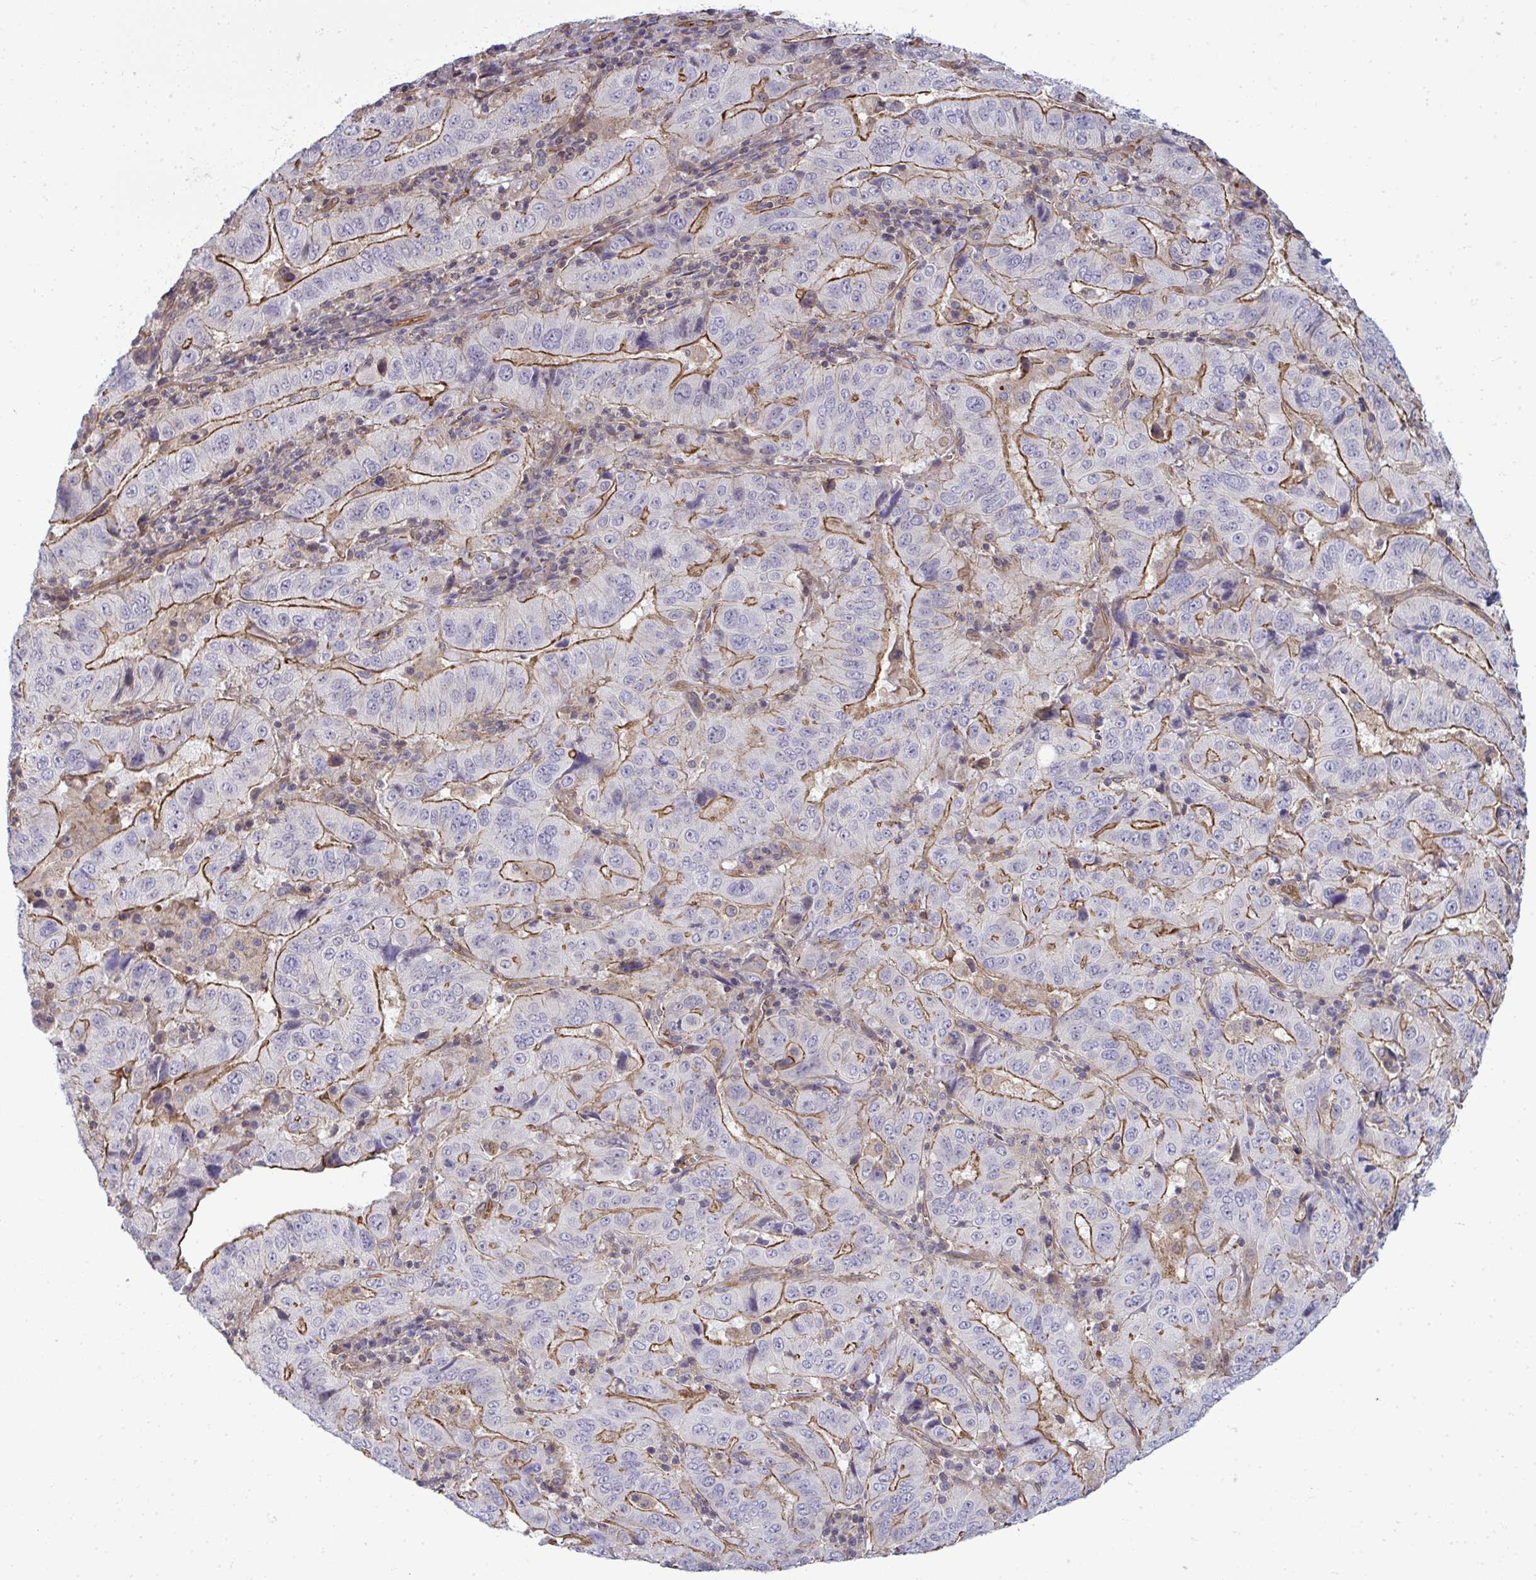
{"staining": {"intensity": "moderate", "quantity": "25%-75%", "location": "cytoplasmic/membranous"}, "tissue": "pancreatic cancer", "cell_type": "Tumor cells", "image_type": "cancer", "snomed": [{"axis": "morphology", "description": "Adenocarcinoma, NOS"}, {"axis": "topography", "description": "Pancreas"}], "caption": "A histopathology image of human pancreatic cancer stained for a protein displays moderate cytoplasmic/membranous brown staining in tumor cells.", "gene": "FUT10", "patient": {"sex": "male", "age": 63}}